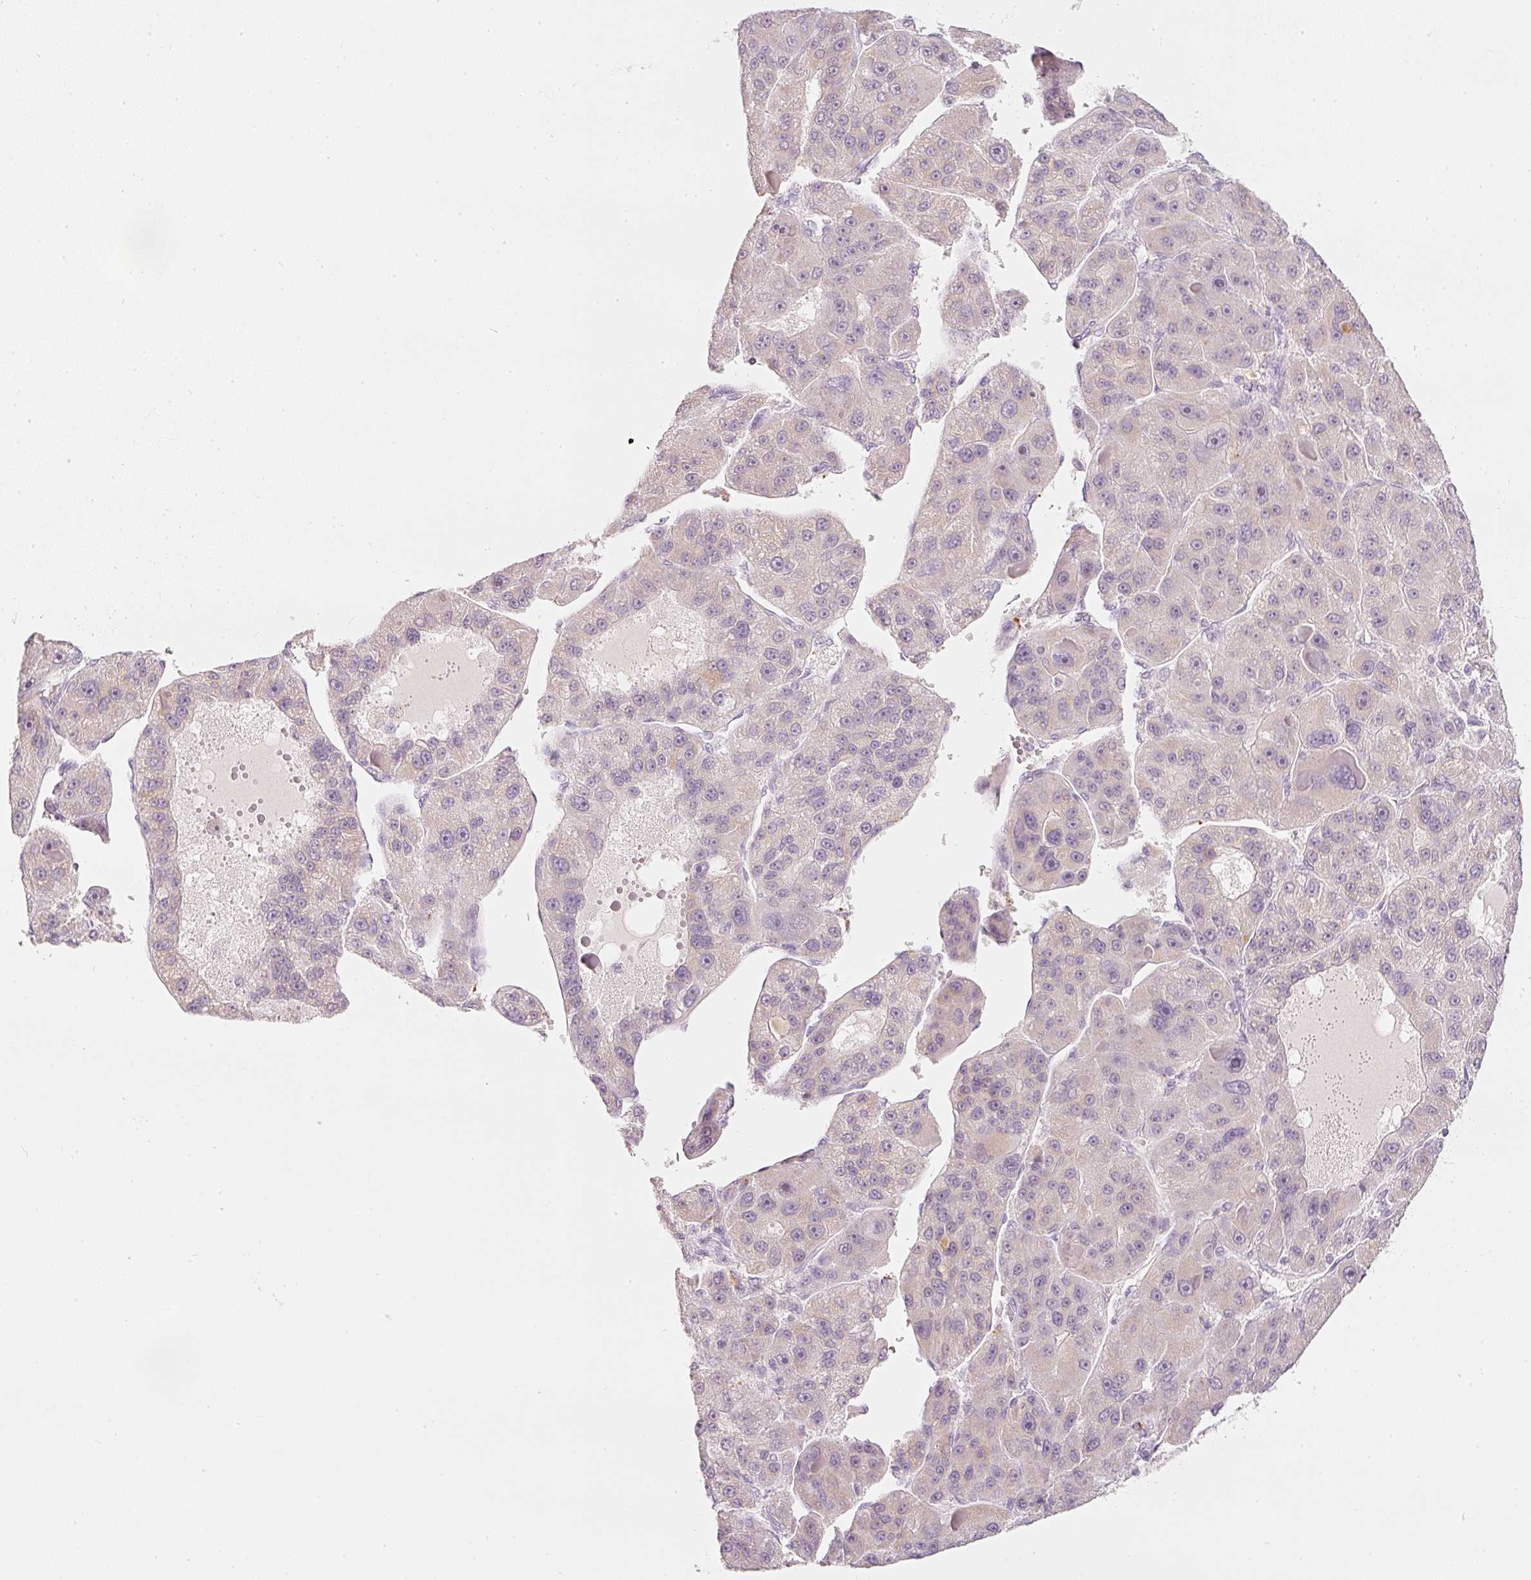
{"staining": {"intensity": "negative", "quantity": "none", "location": "none"}, "tissue": "liver cancer", "cell_type": "Tumor cells", "image_type": "cancer", "snomed": [{"axis": "morphology", "description": "Carcinoma, Hepatocellular, NOS"}, {"axis": "topography", "description": "Liver"}], "caption": "An immunohistochemistry photomicrograph of liver cancer is shown. There is no staining in tumor cells of liver cancer.", "gene": "LECT2", "patient": {"sex": "male", "age": 76}}